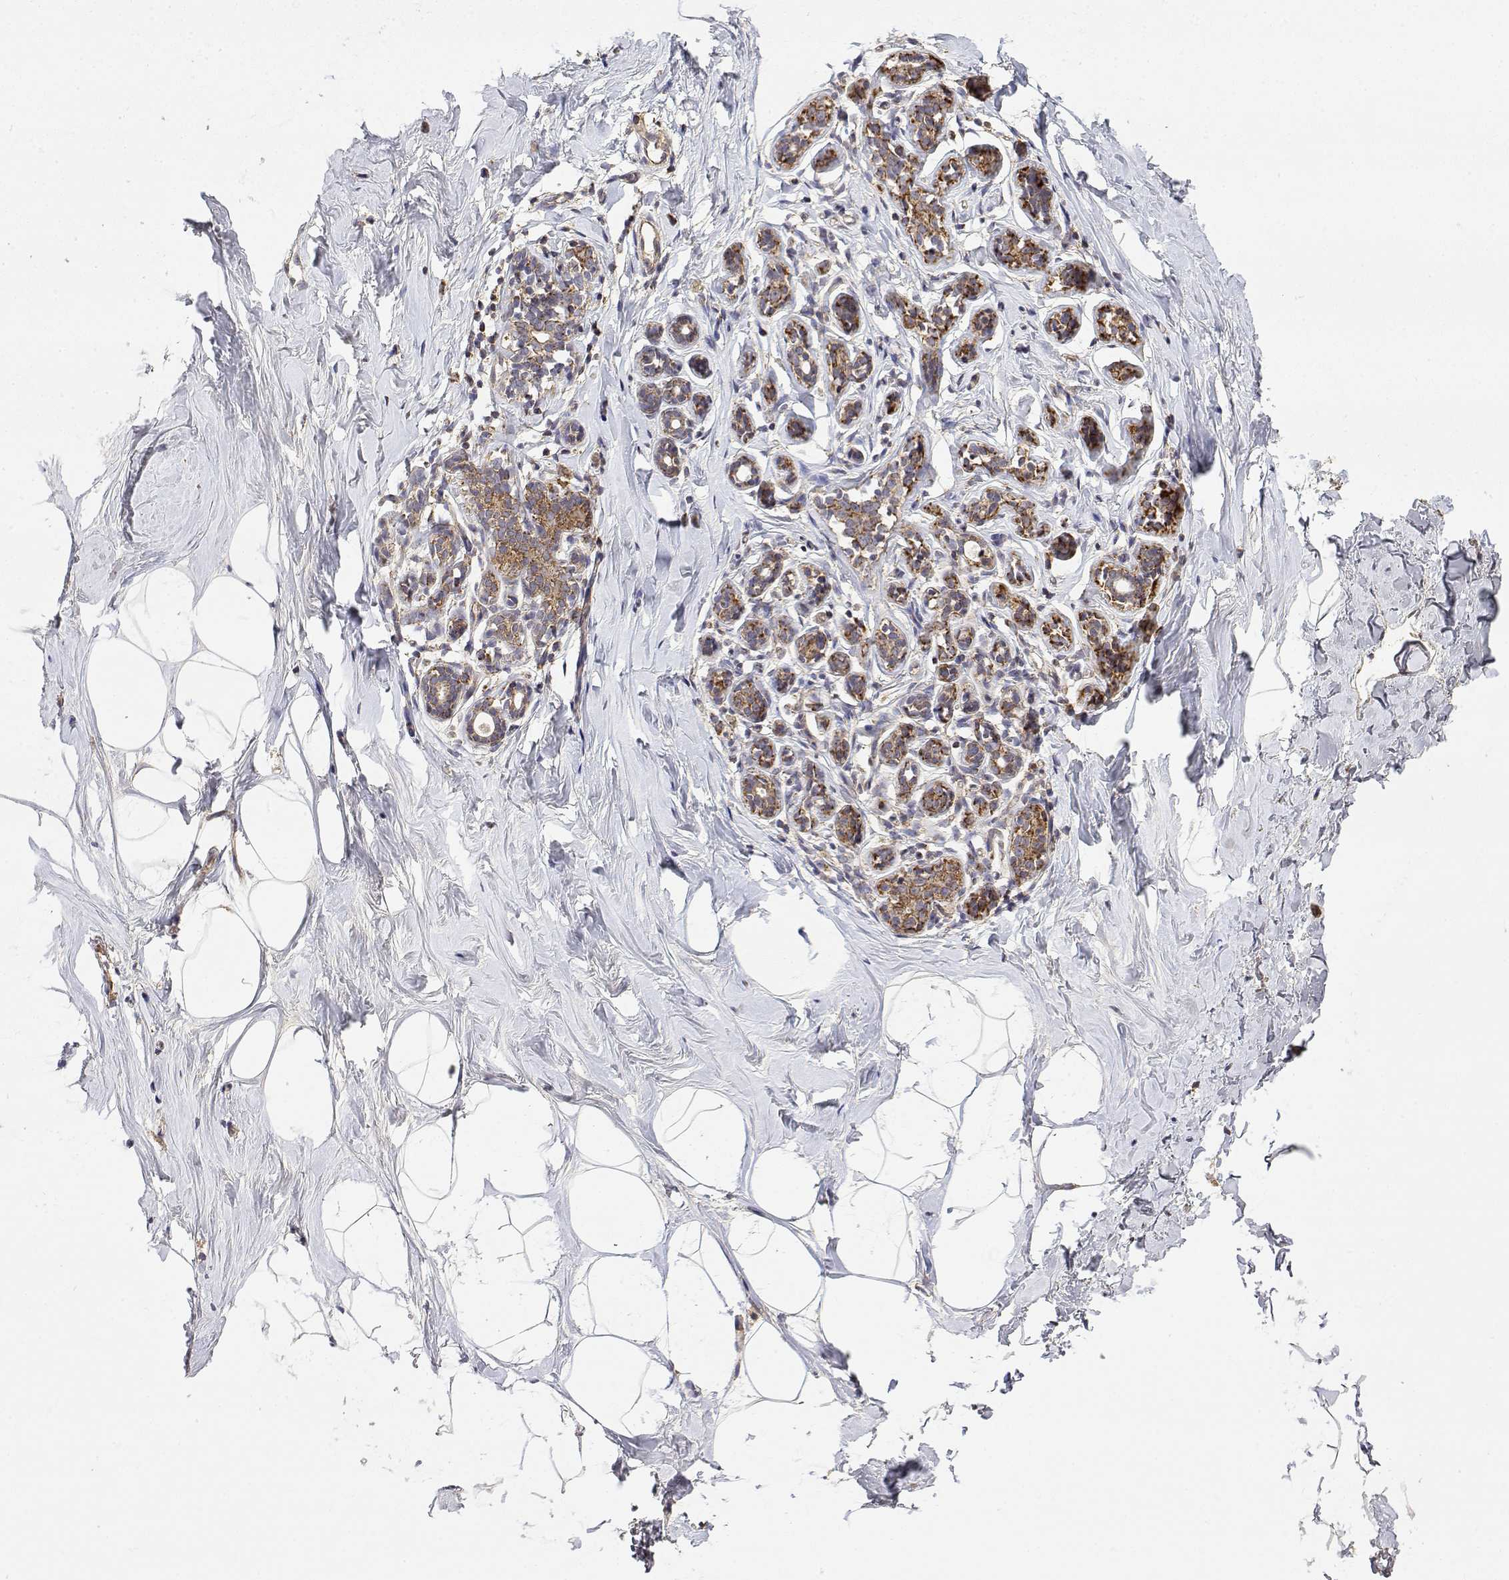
{"staining": {"intensity": "weak", "quantity": "25%-75%", "location": "cytoplasmic/membranous"}, "tissue": "breast", "cell_type": "Adipocytes", "image_type": "normal", "snomed": [{"axis": "morphology", "description": "Normal tissue, NOS"}, {"axis": "topography", "description": "Breast"}], "caption": "Immunohistochemistry (IHC) (DAB (3,3'-diaminobenzidine)) staining of normal breast reveals weak cytoplasmic/membranous protein expression in about 25%-75% of adipocytes. The protein is shown in brown color, while the nuclei are stained blue.", "gene": "GADD45GIP1", "patient": {"sex": "female", "age": 32}}